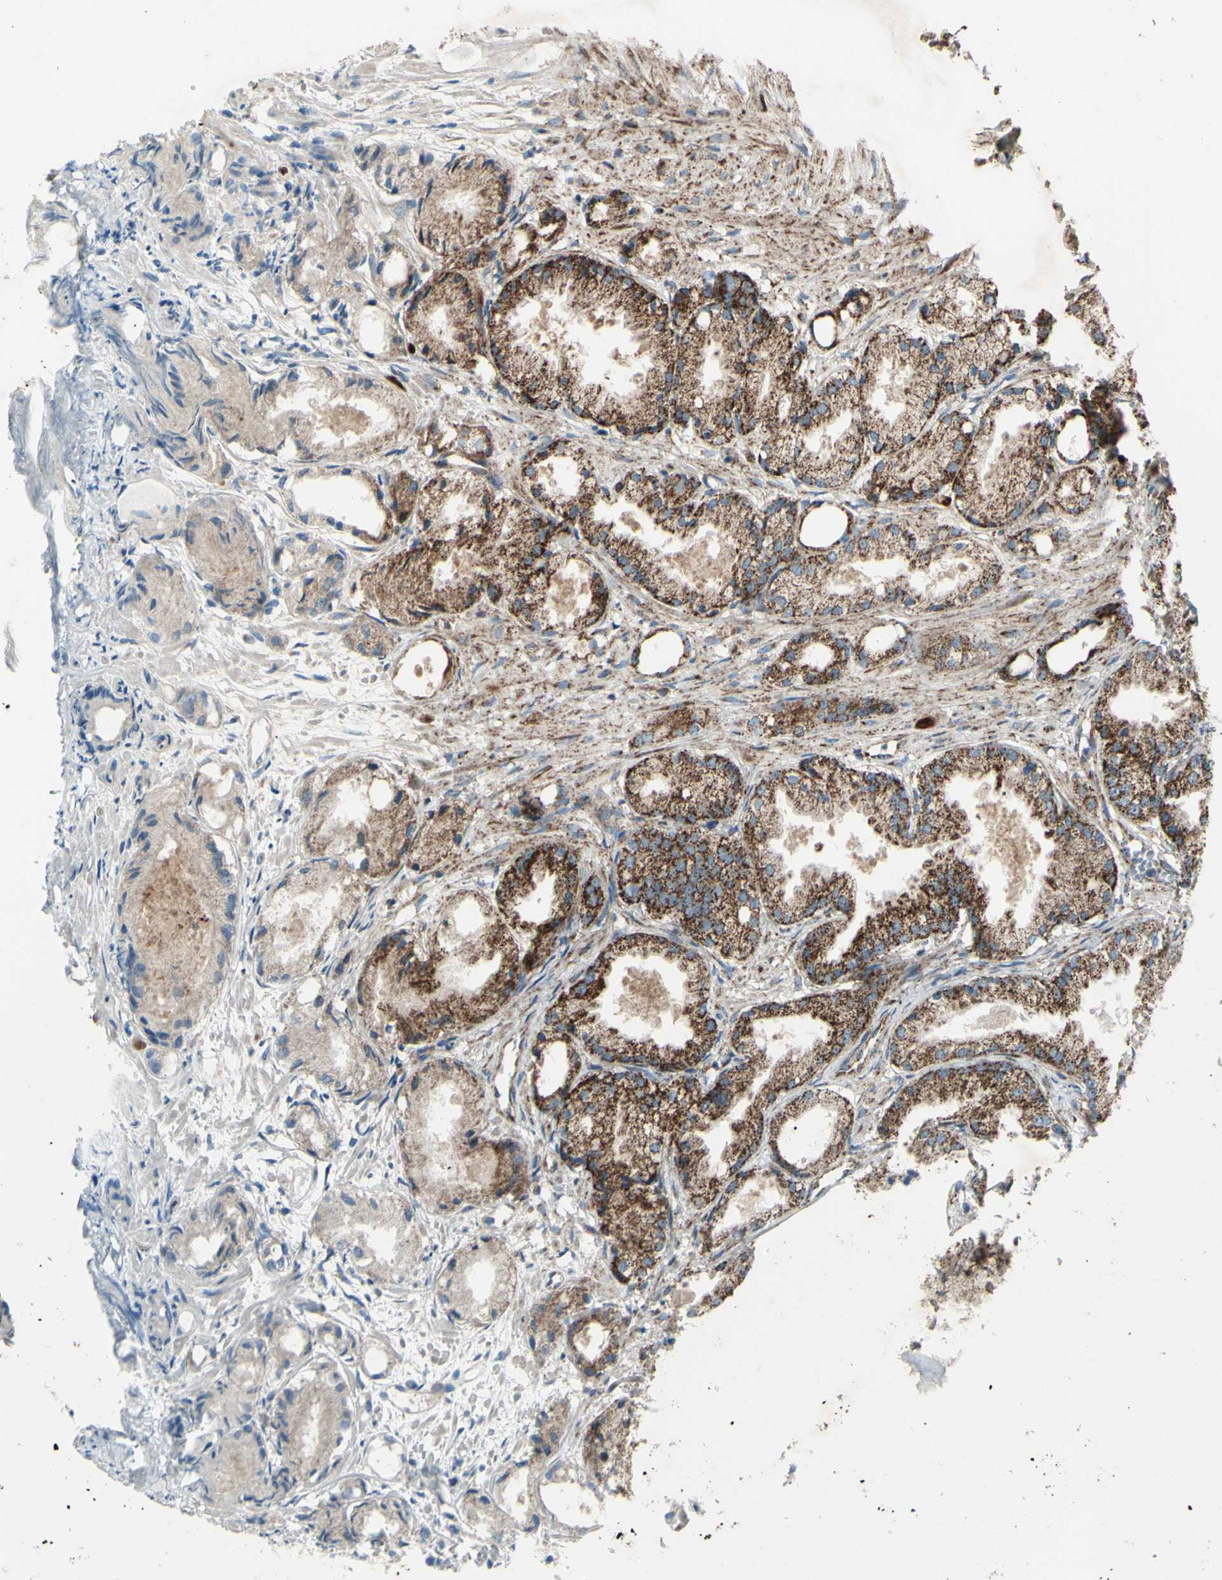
{"staining": {"intensity": "strong", "quantity": ">75%", "location": "cytoplasmic/membranous"}, "tissue": "prostate cancer", "cell_type": "Tumor cells", "image_type": "cancer", "snomed": [{"axis": "morphology", "description": "Adenocarcinoma, Low grade"}, {"axis": "topography", "description": "Prostate"}], "caption": "Immunohistochemical staining of prostate cancer (low-grade adenocarcinoma) displays strong cytoplasmic/membranous protein positivity in about >75% of tumor cells.", "gene": "RHOT1", "patient": {"sex": "male", "age": 72}}